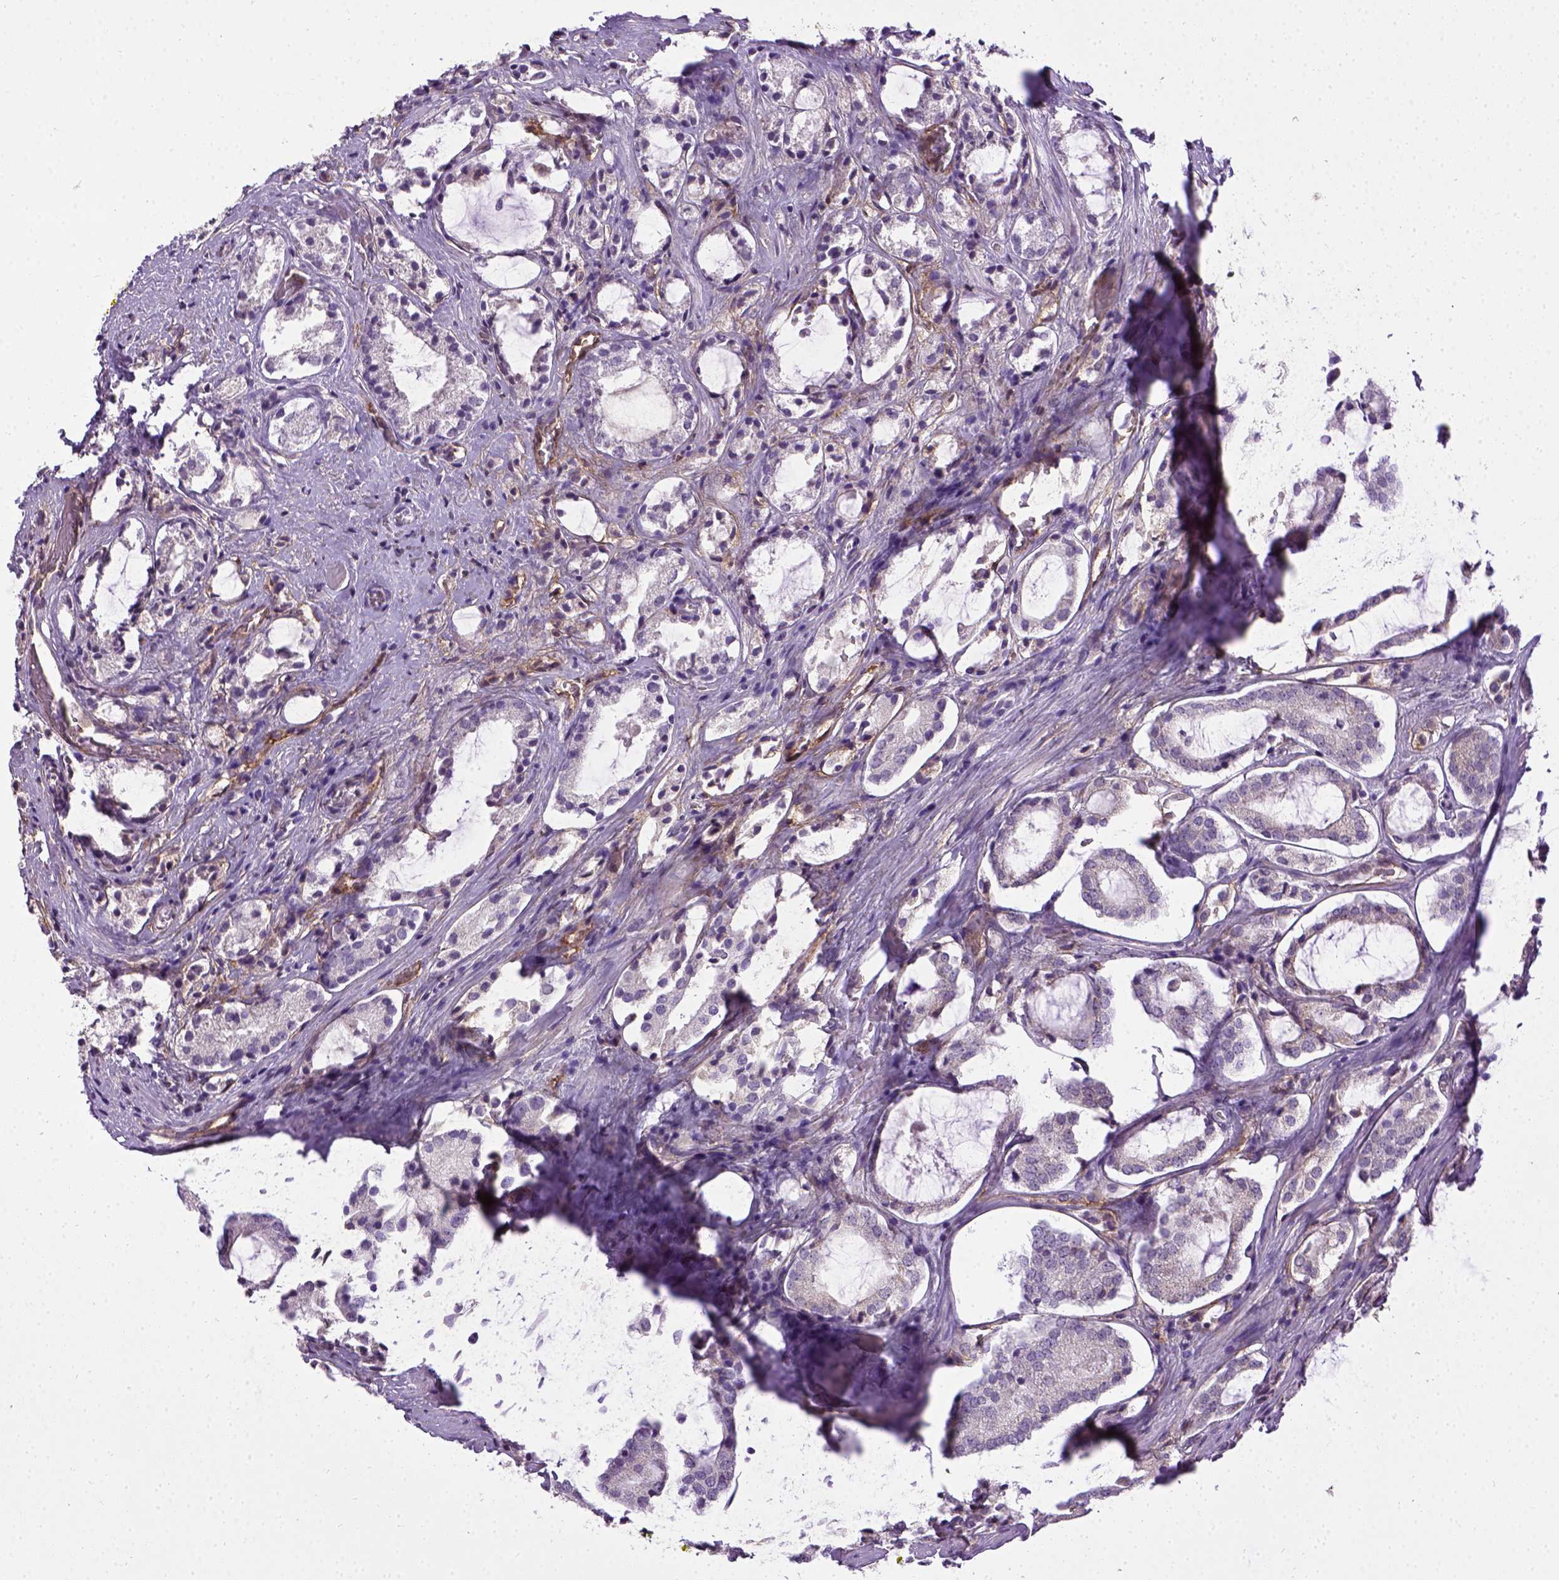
{"staining": {"intensity": "negative", "quantity": "none", "location": "none"}, "tissue": "prostate cancer", "cell_type": "Tumor cells", "image_type": "cancer", "snomed": [{"axis": "morphology", "description": "Adenocarcinoma, NOS"}, {"axis": "topography", "description": "Prostate"}], "caption": "Tumor cells are negative for protein expression in human prostate cancer (adenocarcinoma).", "gene": "ENG", "patient": {"sex": "male", "age": 66}}